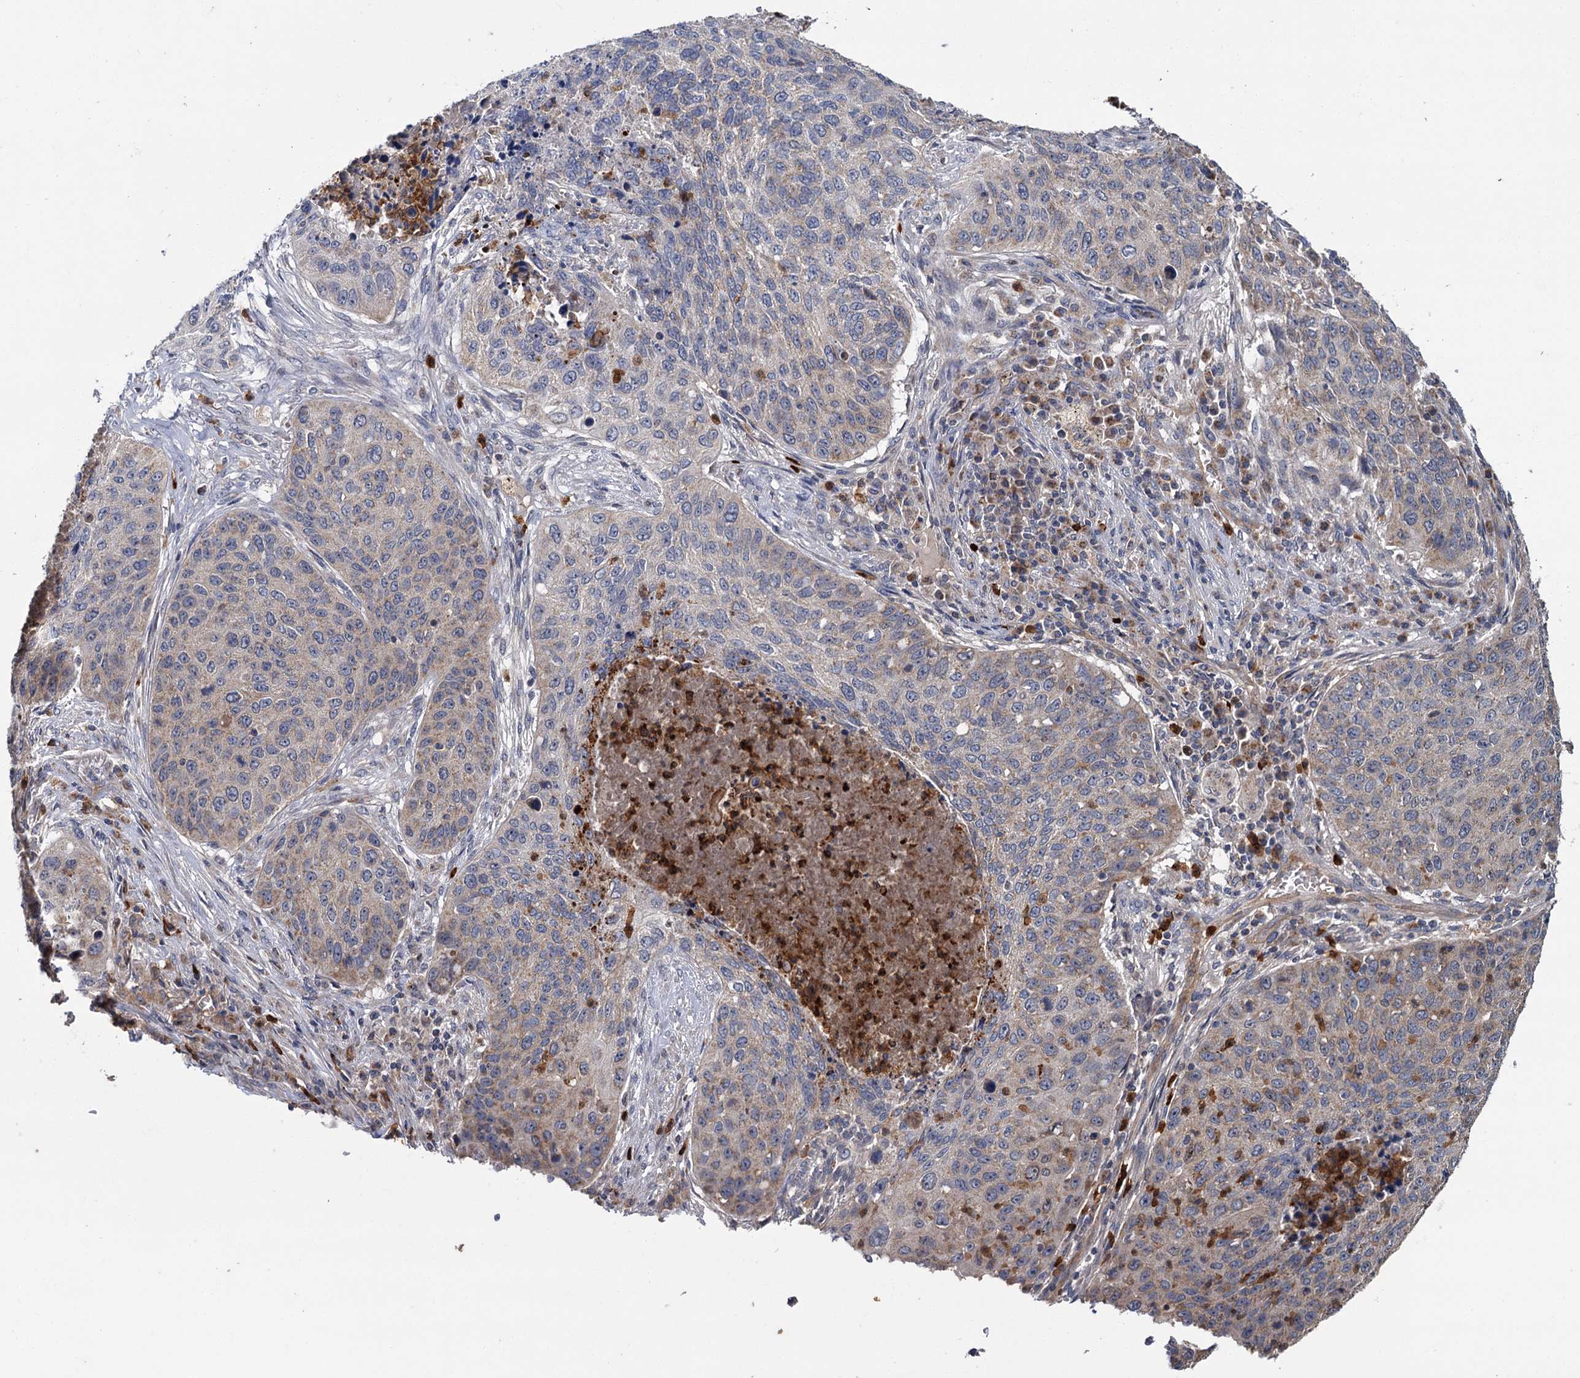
{"staining": {"intensity": "negative", "quantity": "none", "location": "none"}, "tissue": "lung cancer", "cell_type": "Tumor cells", "image_type": "cancer", "snomed": [{"axis": "morphology", "description": "Squamous cell carcinoma, NOS"}, {"axis": "topography", "description": "Lung"}], "caption": "DAB (3,3'-diaminobenzidine) immunohistochemical staining of human lung squamous cell carcinoma demonstrates no significant expression in tumor cells.", "gene": "DYNC2H1", "patient": {"sex": "female", "age": 63}}